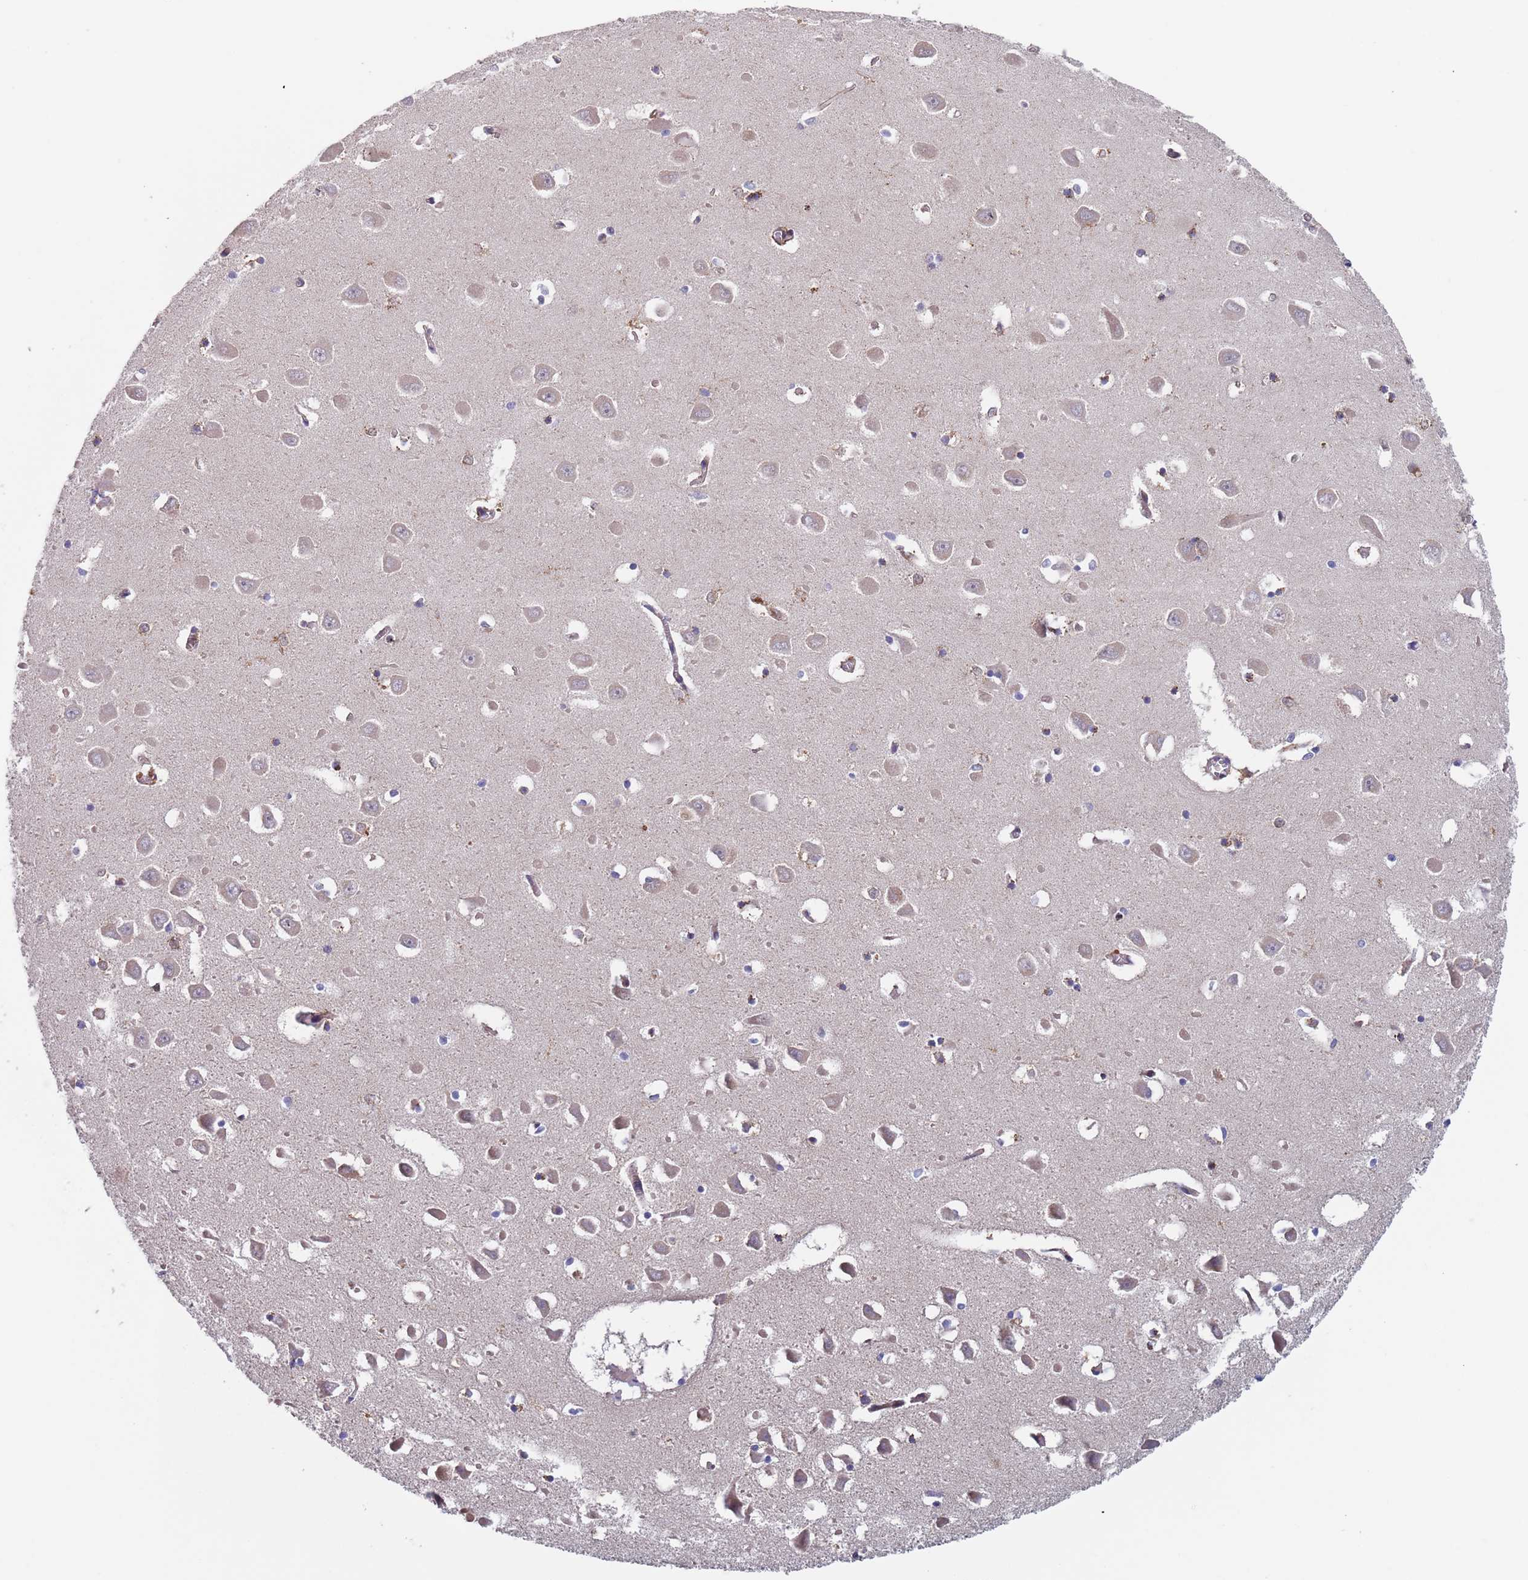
{"staining": {"intensity": "moderate", "quantity": "<25%", "location": "cytoplasmic/membranous"}, "tissue": "hippocampus", "cell_type": "Glial cells", "image_type": "normal", "snomed": [{"axis": "morphology", "description": "Normal tissue, NOS"}, {"axis": "topography", "description": "Hippocampus"}], "caption": "DAB immunohistochemical staining of benign human hippocampus displays moderate cytoplasmic/membranous protein positivity in approximately <25% of glial cells.", "gene": "ZNF140", "patient": {"sex": "male", "age": 70}}